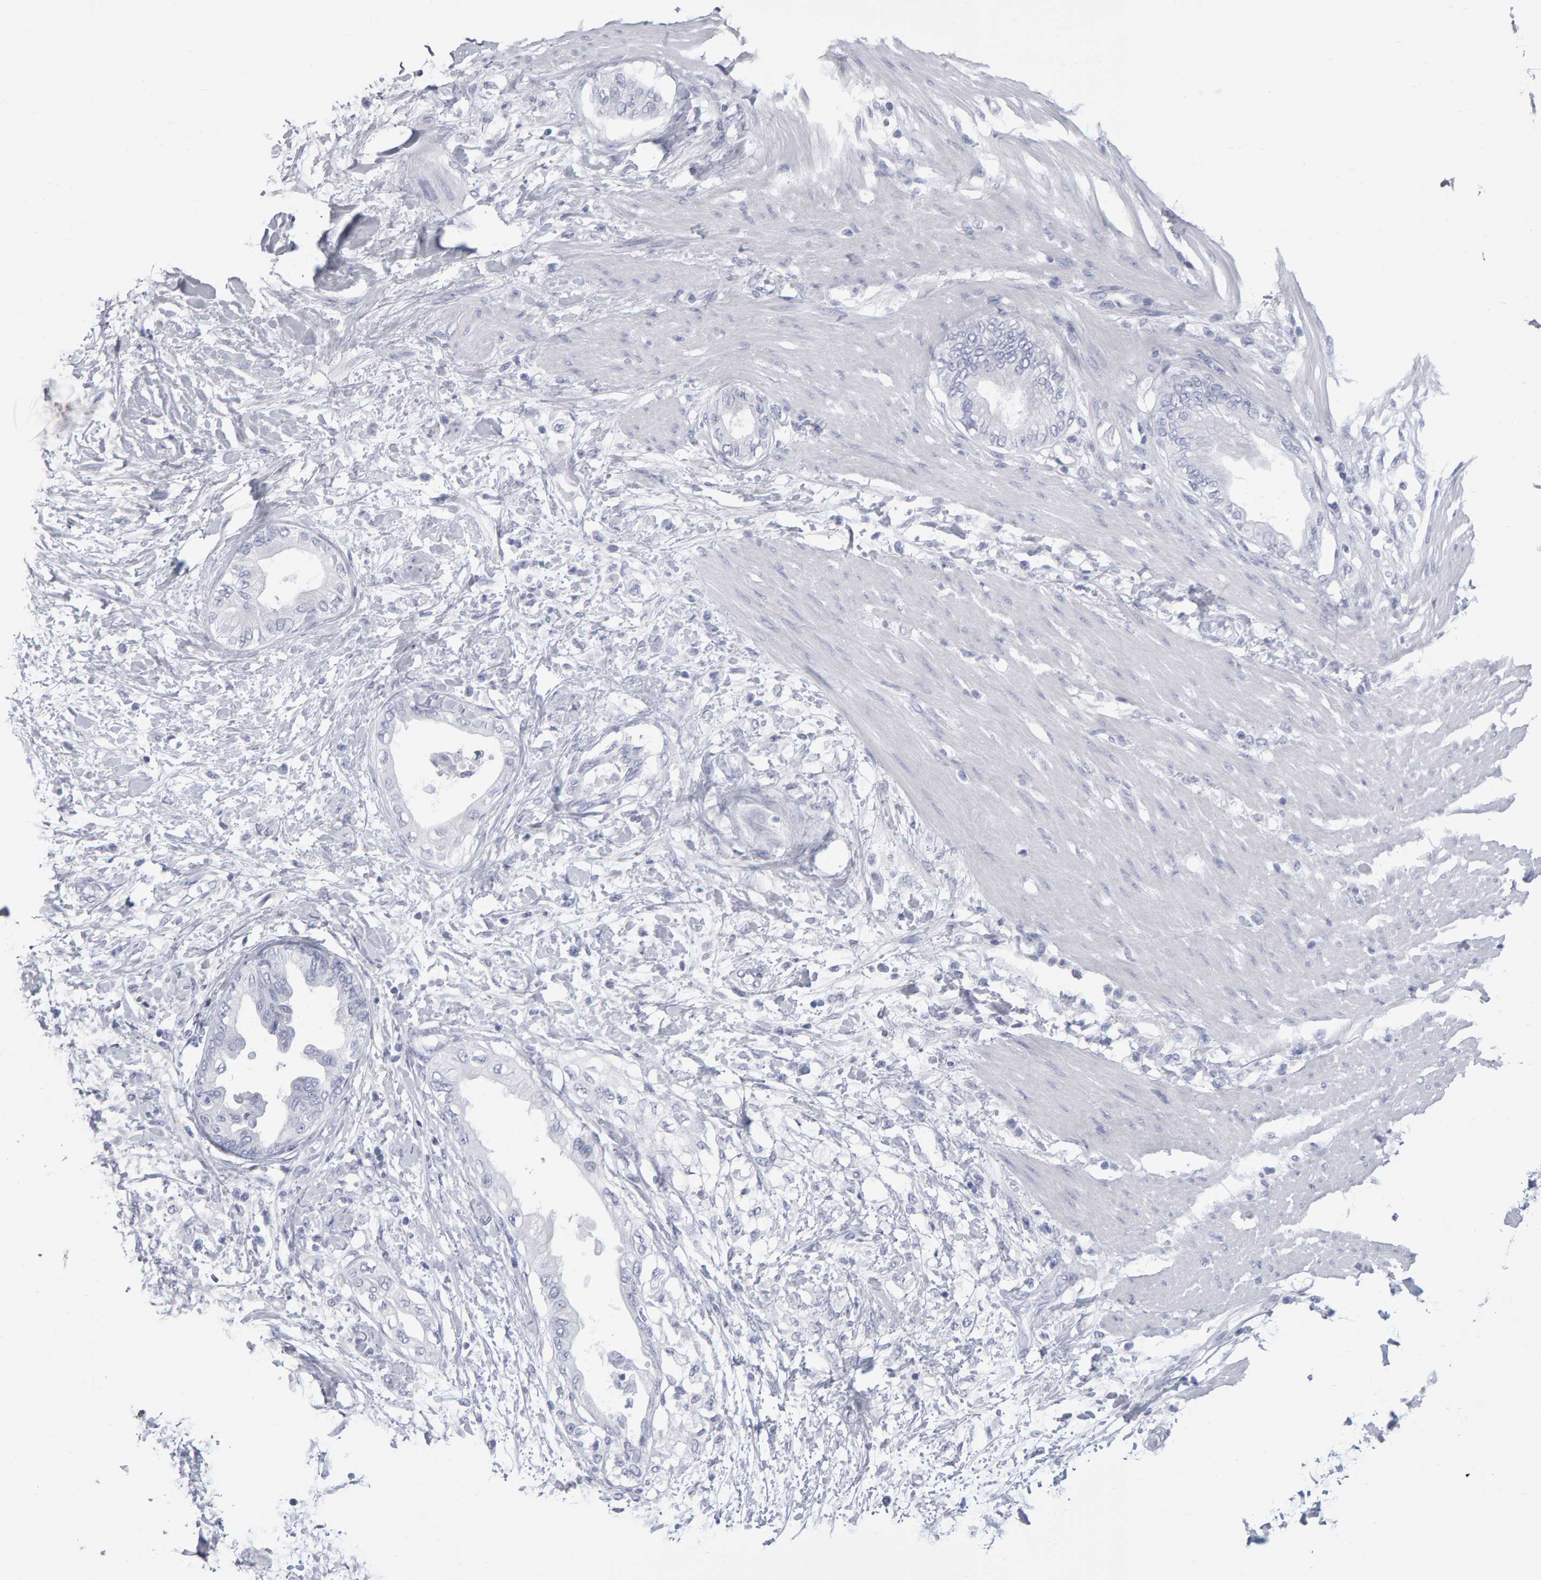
{"staining": {"intensity": "negative", "quantity": "none", "location": "none"}, "tissue": "pancreatic cancer", "cell_type": "Tumor cells", "image_type": "cancer", "snomed": [{"axis": "morphology", "description": "Normal tissue, NOS"}, {"axis": "morphology", "description": "Adenocarcinoma, NOS"}, {"axis": "topography", "description": "Pancreas"}, {"axis": "topography", "description": "Duodenum"}], "caption": "High power microscopy micrograph of an immunohistochemistry (IHC) photomicrograph of pancreatic cancer (adenocarcinoma), revealing no significant staining in tumor cells.", "gene": "NCDN", "patient": {"sex": "female", "age": 60}}